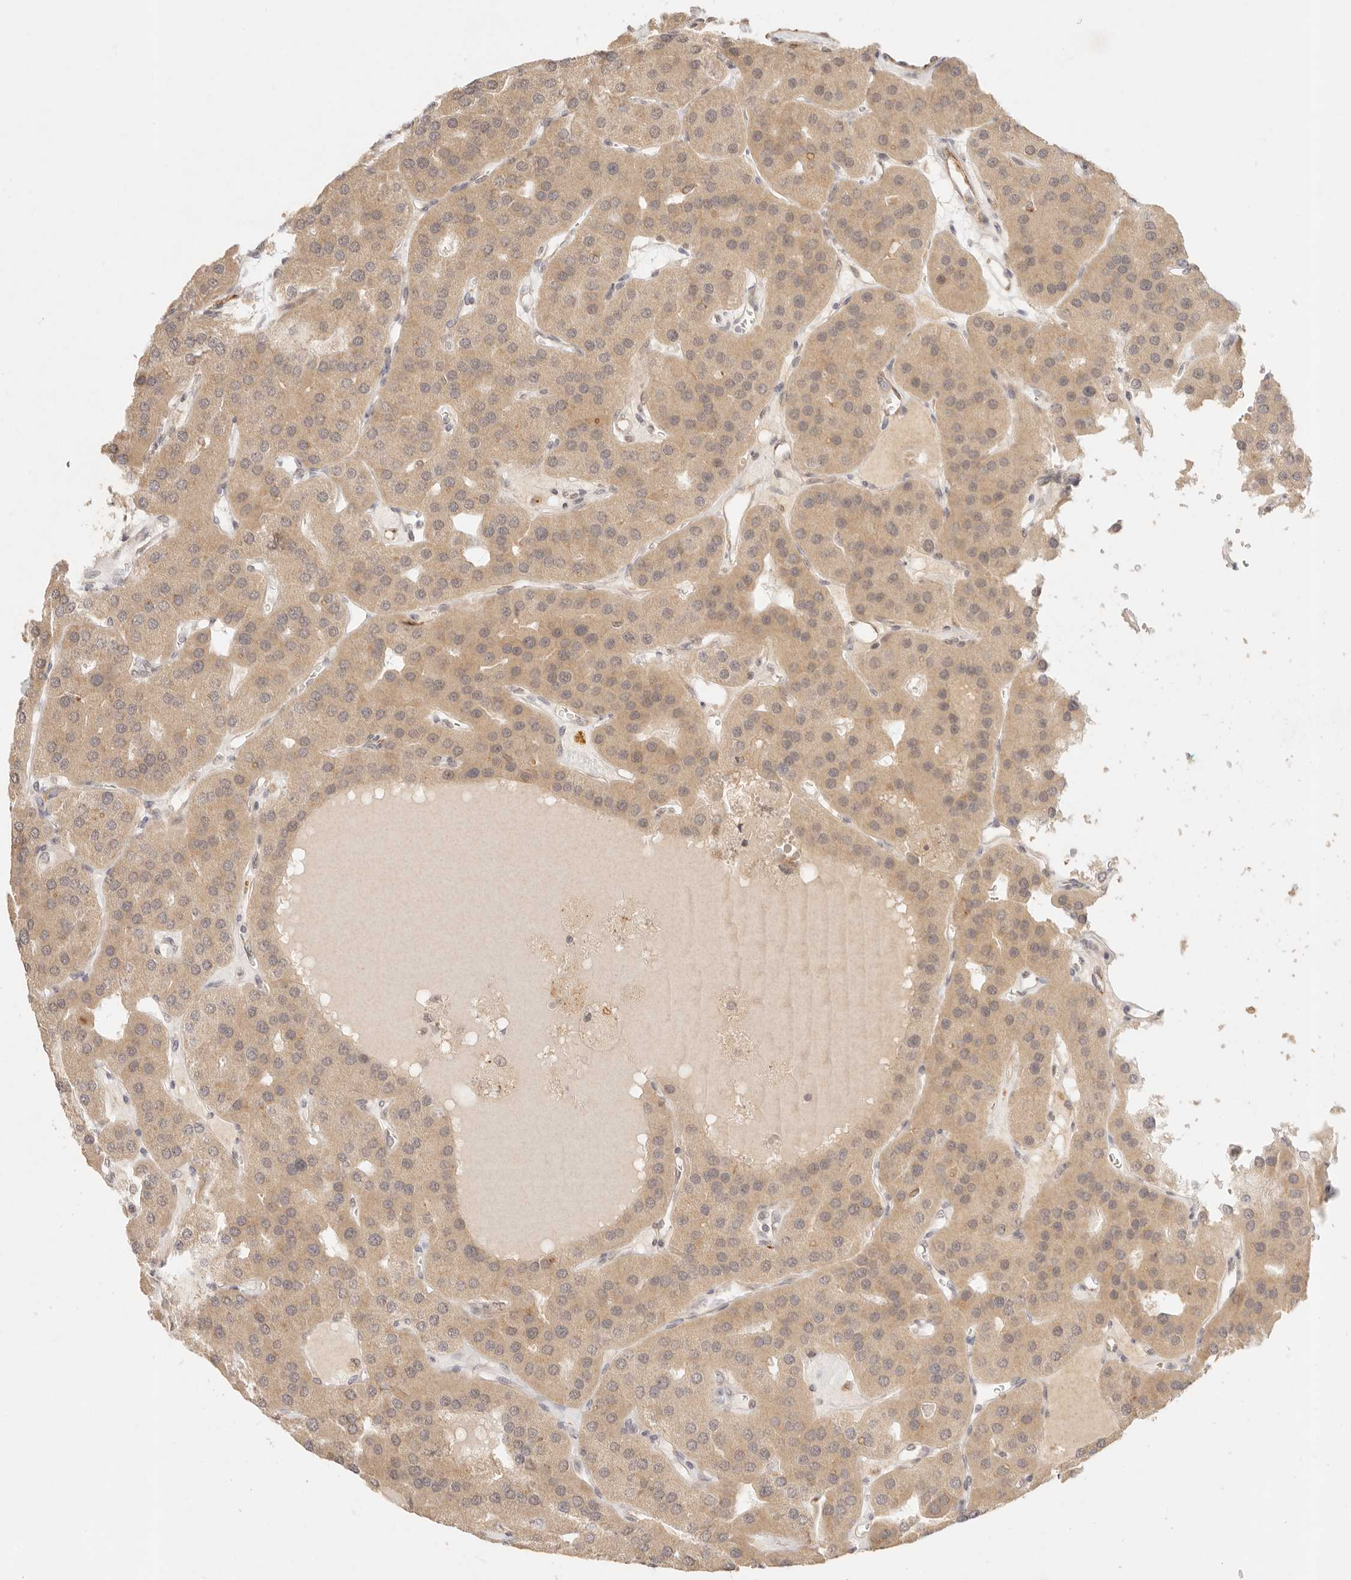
{"staining": {"intensity": "weak", "quantity": ">75%", "location": "cytoplasmic/membranous"}, "tissue": "parathyroid gland", "cell_type": "Glandular cells", "image_type": "normal", "snomed": [{"axis": "morphology", "description": "Normal tissue, NOS"}, {"axis": "morphology", "description": "Adenoma, NOS"}, {"axis": "topography", "description": "Parathyroid gland"}], "caption": "Weak cytoplasmic/membranous positivity for a protein is appreciated in approximately >75% of glandular cells of benign parathyroid gland using immunohistochemistry.", "gene": "GPR156", "patient": {"sex": "female", "age": 86}}